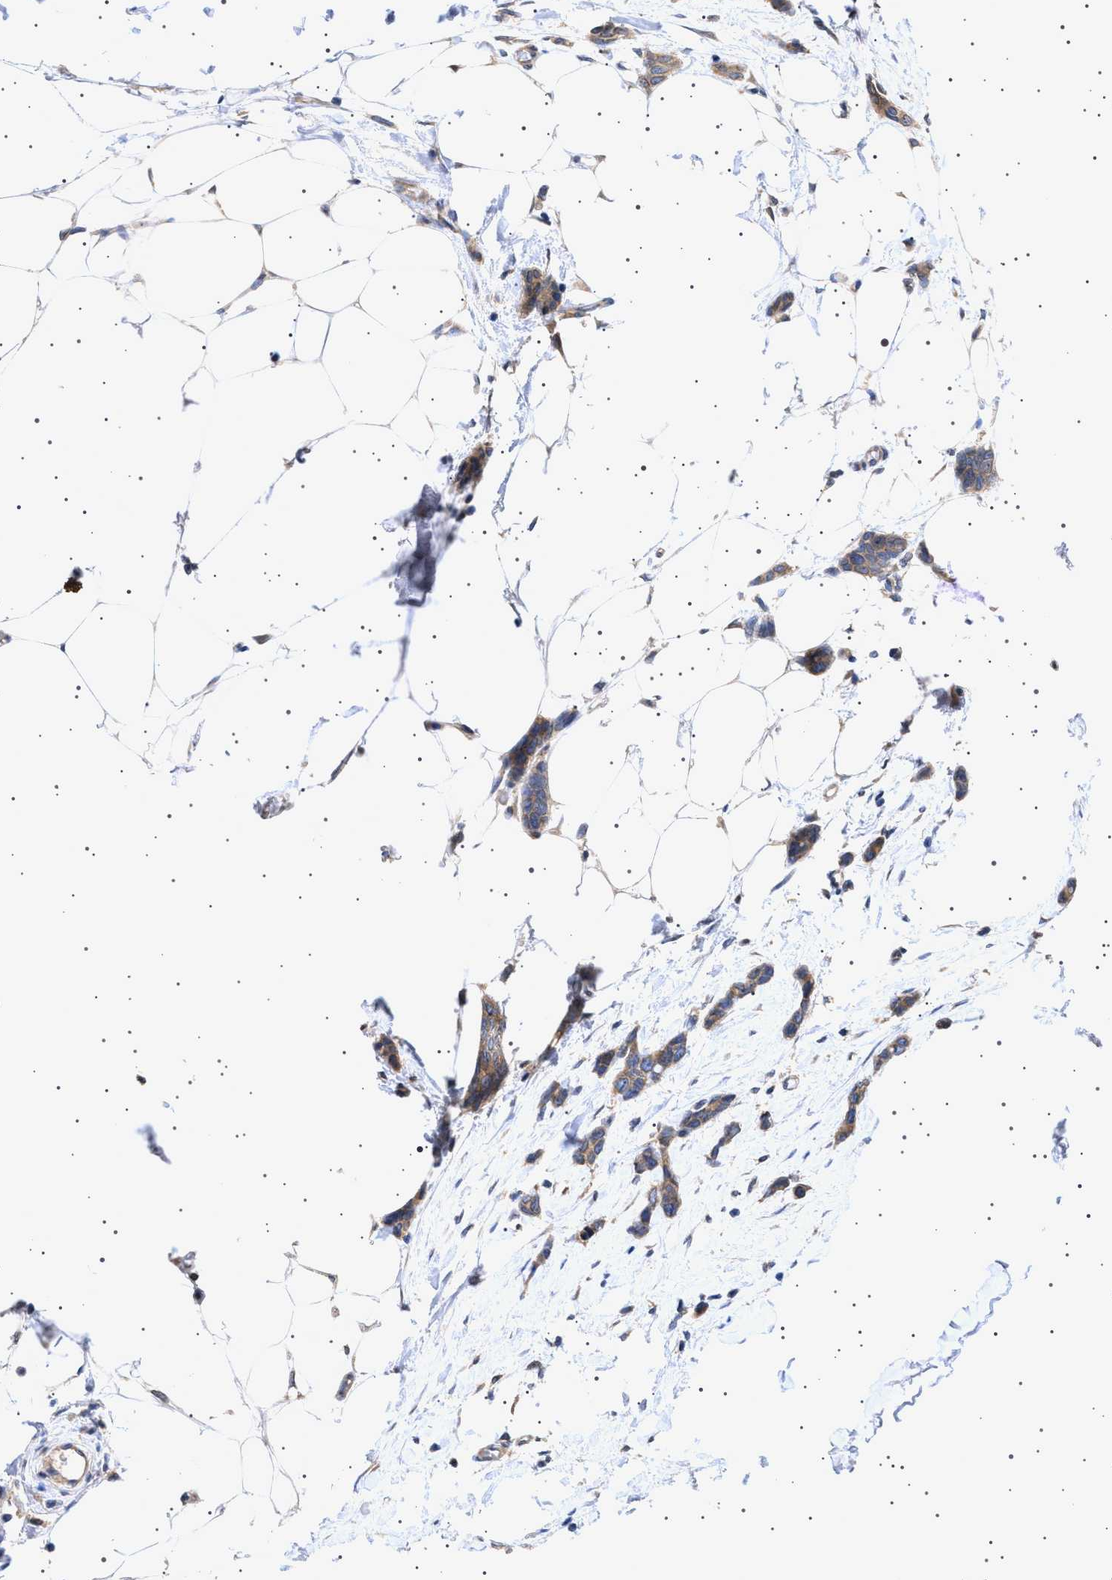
{"staining": {"intensity": "moderate", "quantity": ">75%", "location": "cytoplasmic/membranous"}, "tissue": "breast cancer", "cell_type": "Tumor cells", "image_type": "cancer", "snomed": [{"axis": "morphology", "description": "Lobular carcinoma"}, {"axis": "topography", "description": "Skin"}, {"axis": "topography", "description": "Breast"}], "caption": "Immunohistochemistry (IHC) staining of breast lobular carcinoma, which demonstrates medium levels of moderate cytoplasmic/membranous staining in about >75% of tumor cells indicating moderate cytoplasmic/membranous protein positivity. The staining was performed using DAB (3,3'-diaminobenzidine) (brown) for protein detection and nuclei were counterstained in hematoxylin (blue).", "gene": "NUP93", "patient": {"sex": "female", "age": 46}}